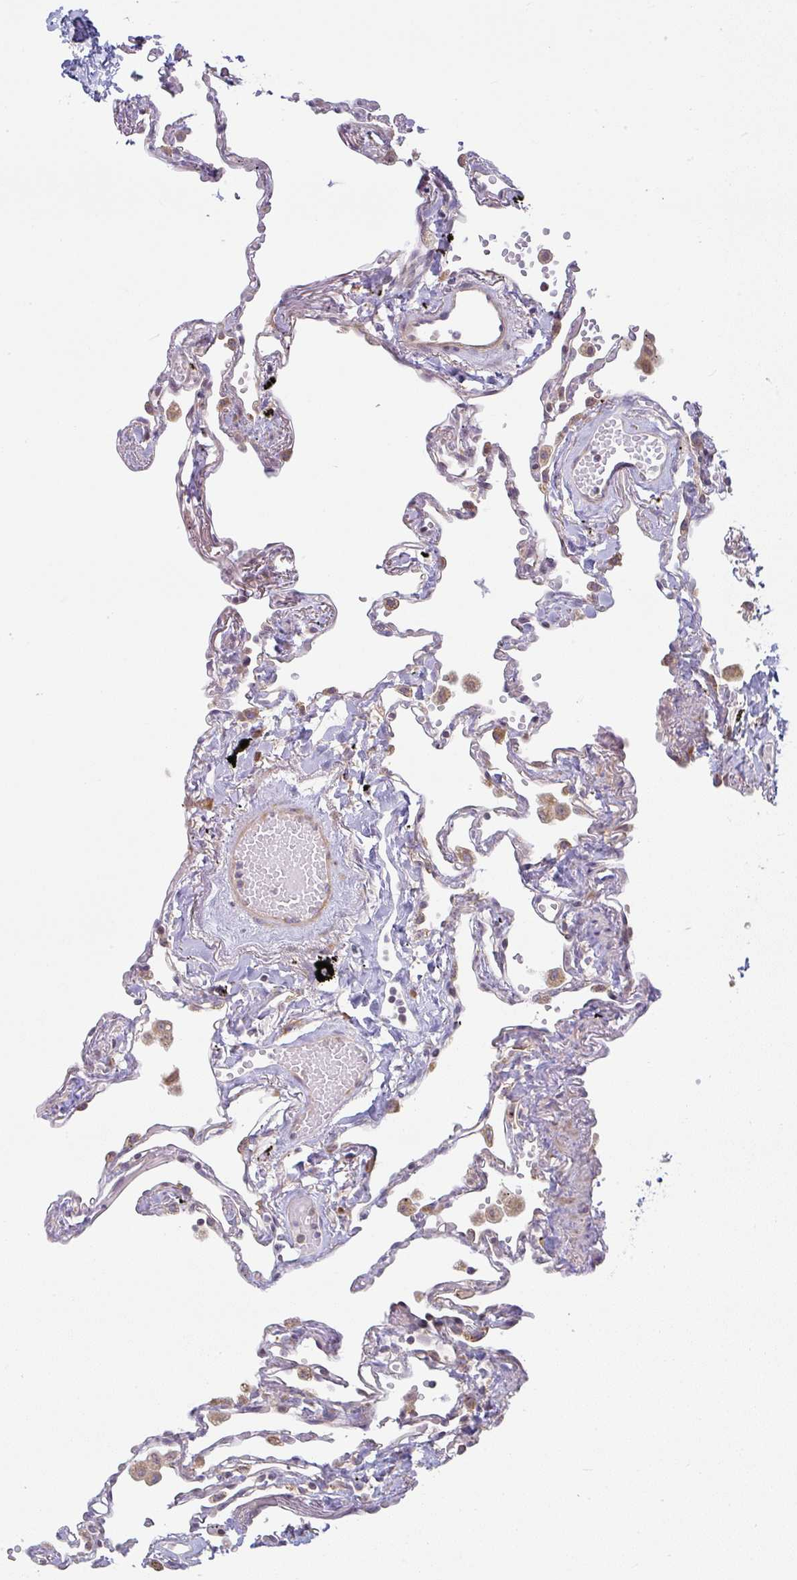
{"staining": {"intensity": "moderate", "quantity": "<25%", "location": "cytoplasmic/membranous"}, "tissue": "lung", "cell_type": "Alveolar cells", "image_type": "normal", "snomed": [{"axis": "morphology", "description": "Normal tissue, NOS"}, {"axis": "topography", "description": "Lung"}], "caption": "Alveolar cells demonstrate moderate cytoplasmic/membranous positivity in about <25% of cells in benign lung.", "gene": "MOB1A", "patient": {"sex": "female", "age": 67}}